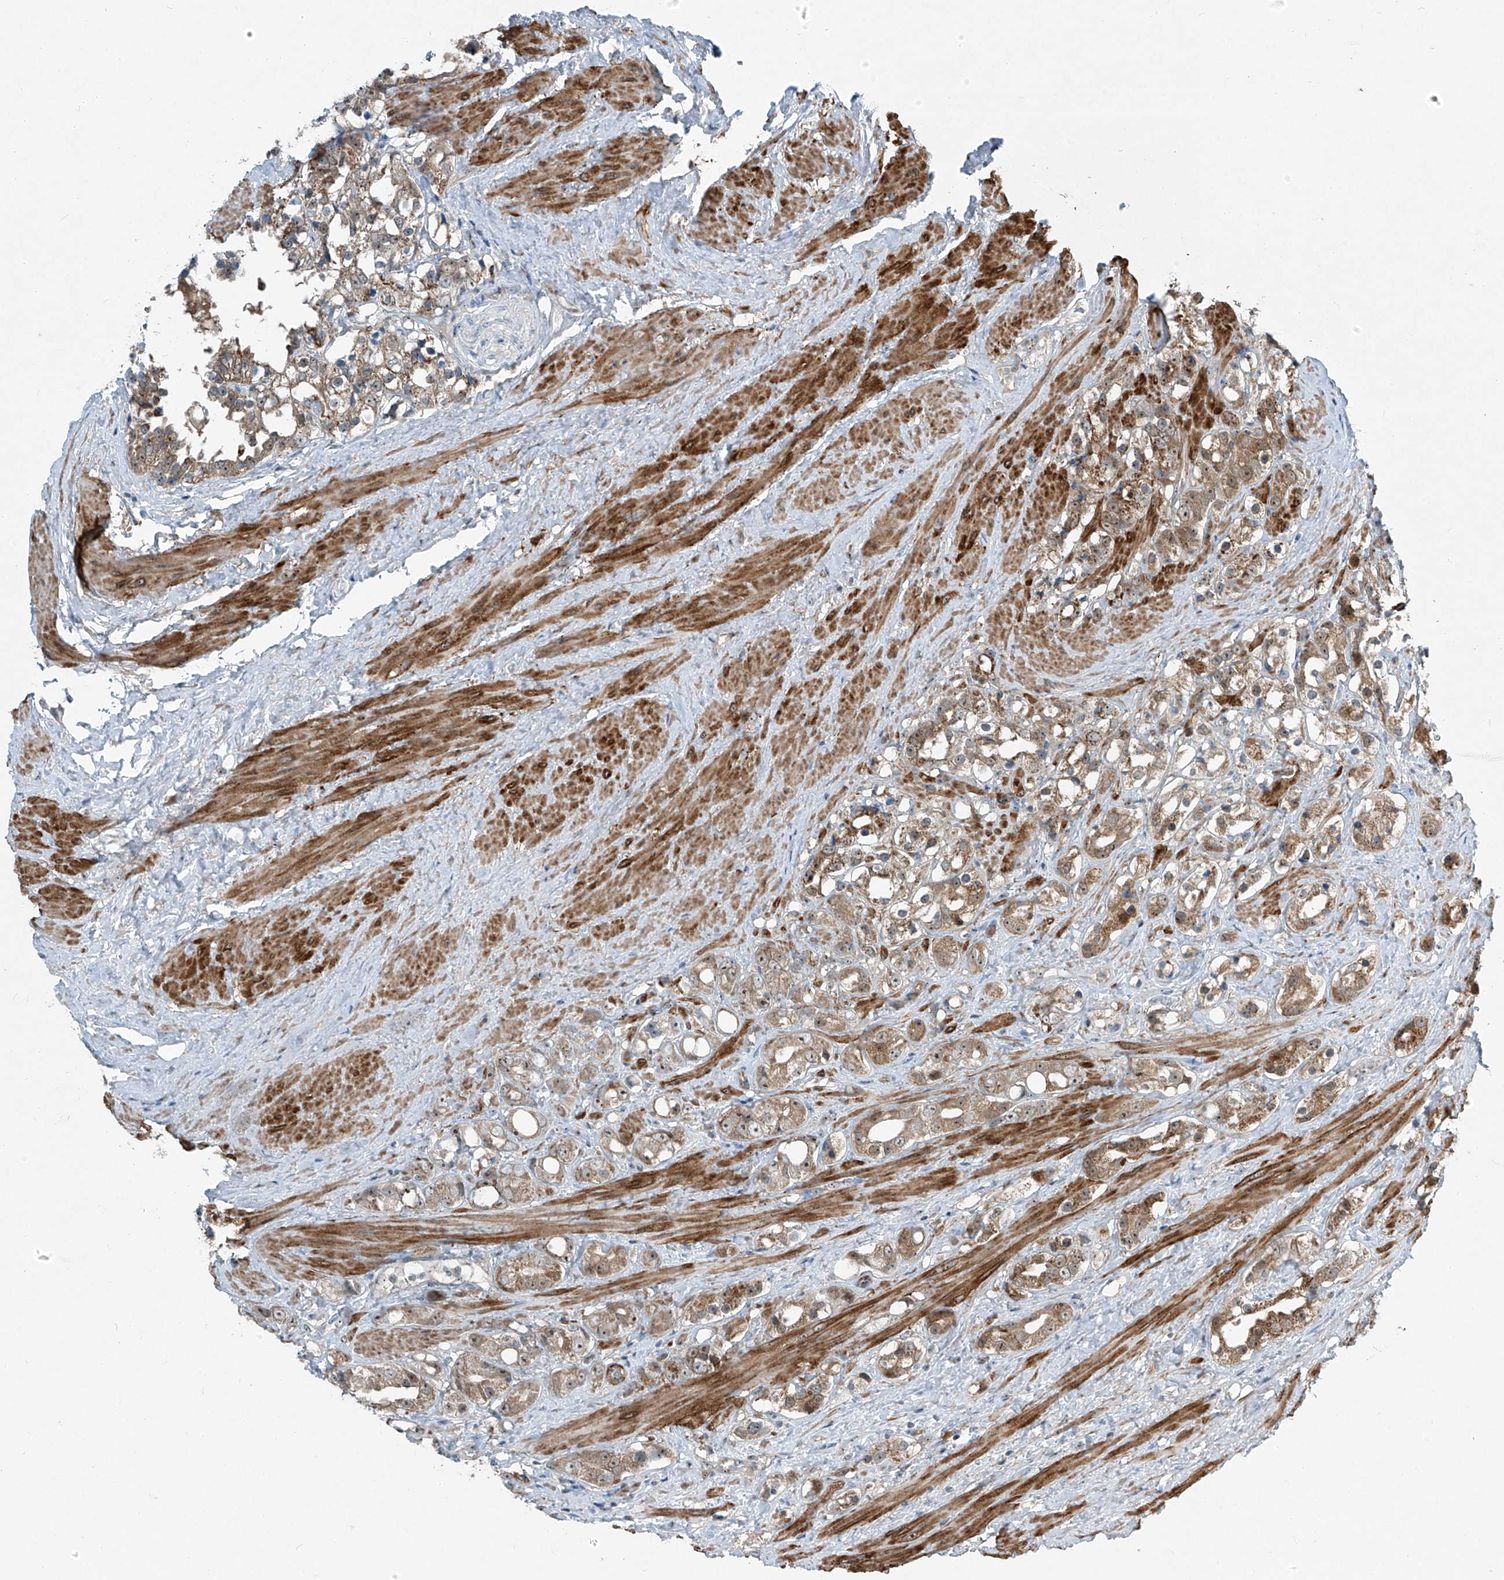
{"staining": {"intensity": "weak", "quantity": ">75%", "location": "cytoplasmic/membranous,nuclear"}, "tissue": "prostate cancer", "cell_type": "Tumor cells", "image_type": "cancer", "snomed": [{"axis": "morphology", "description": "Adenocarcinoma, NOS"}, {"axis": "topography", "description": "Prostate"}], "caption": "This image shows IHC staining of human prostate cancer, with low weak cytoplasmic/membranous and nuclear positivity in about >75% of tumor cells.", "gene": "PPCS", "patient": {"sex": "male", "age": 79}}